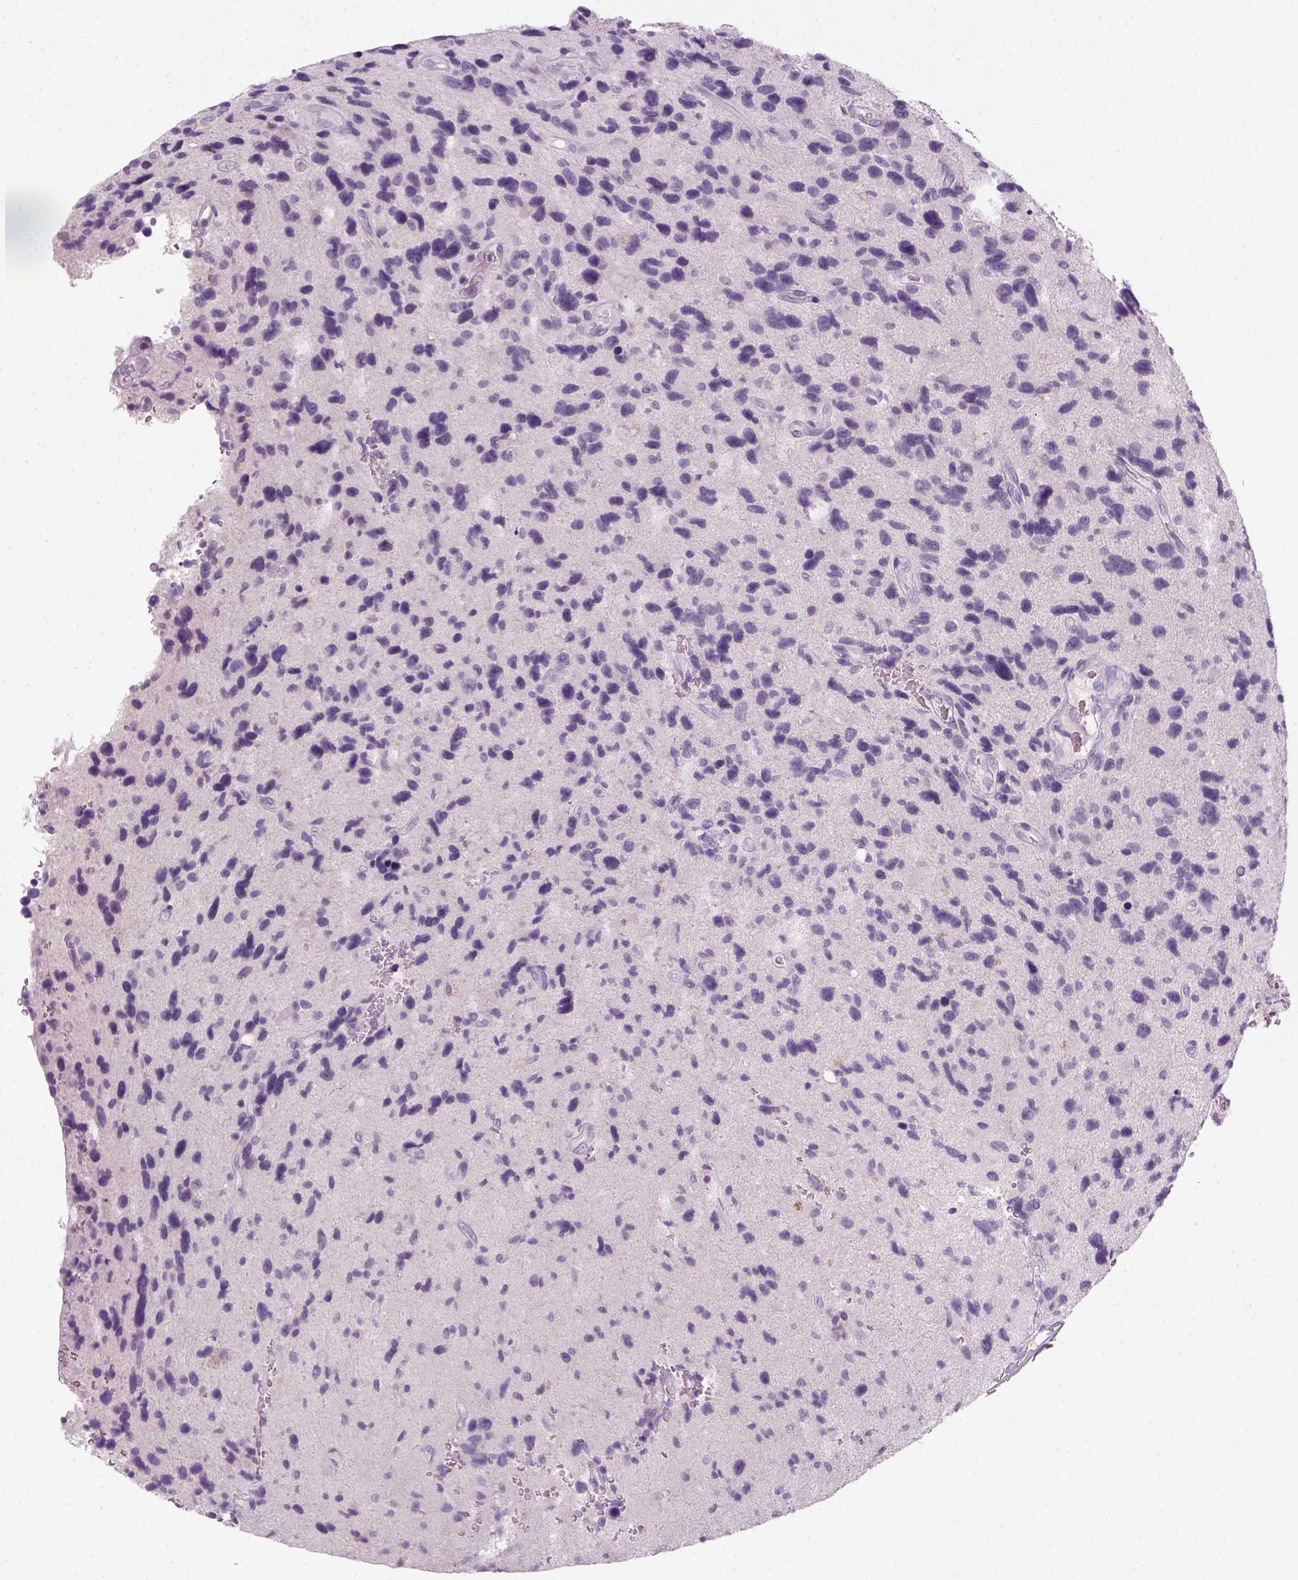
{"staining": {"intensity": "negative", "quantity": "none", "location": "none"}, "tissue": "glioma", "cell_type": "Tumor cells", "image_type": "cancer", "snomed": [{"axis": "morphology", "description": "Glioma, malignant, NOS"}, {"axis": "morphology", "description": "Glioma, malignant, High grade"}, {"axis": "topography", "description": "Brain"}], "caption": "Protein analysis of high-grade glioma (malignant) demonstrates no significant staining in tumor cells. The staining is performed using DAB (3,3'-diaminobenzidine) brown chromogen with nuclei counter-stained in using hematoxylin.", "gene": "GFI1B", "patient": {"sex": "female", "age": 71}}